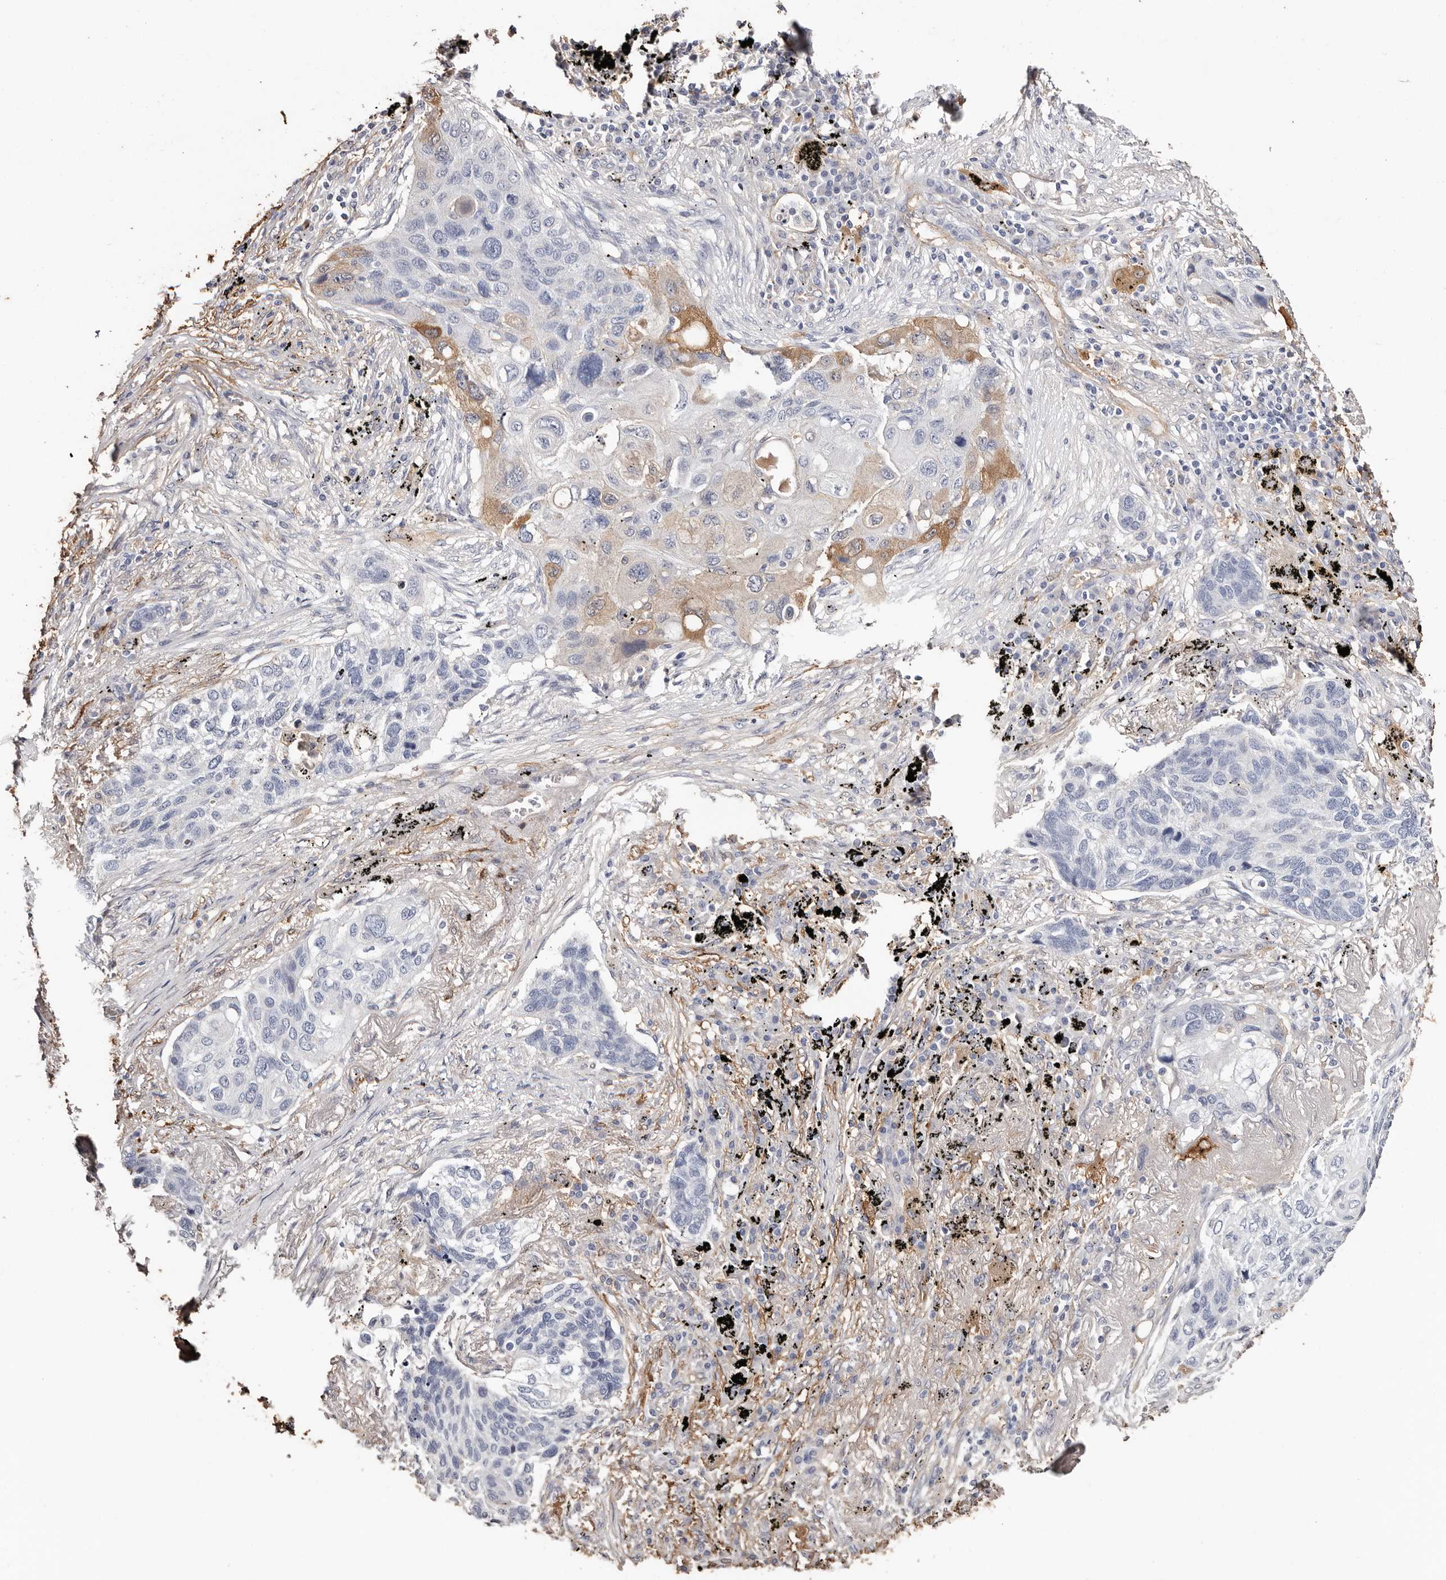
{"staining": {"intensity": "negative", "quantity": "none", "location": "none"}, "tissue": "lung cancer", "cell_type": "Tumor cells", "image_type": "cancer", "snomed": [{"axis": "morphology", "description": "Squamous cell carcinoma, NOS"}, {"axis": "topography", "description": "Lung"}], "caption": "Tumor cells are negative for brown protein staining in lung cancer (squamous cell carcinoma). The staining was performed using DAB (3,3'-diaminobenzidine) to visualize the protein expression in brown, while the nuclei were stained in blue with hematoxylin (Magnification: 20x).", "gene": "TGM2", "patient": {"sex": "female", "age": 63}}